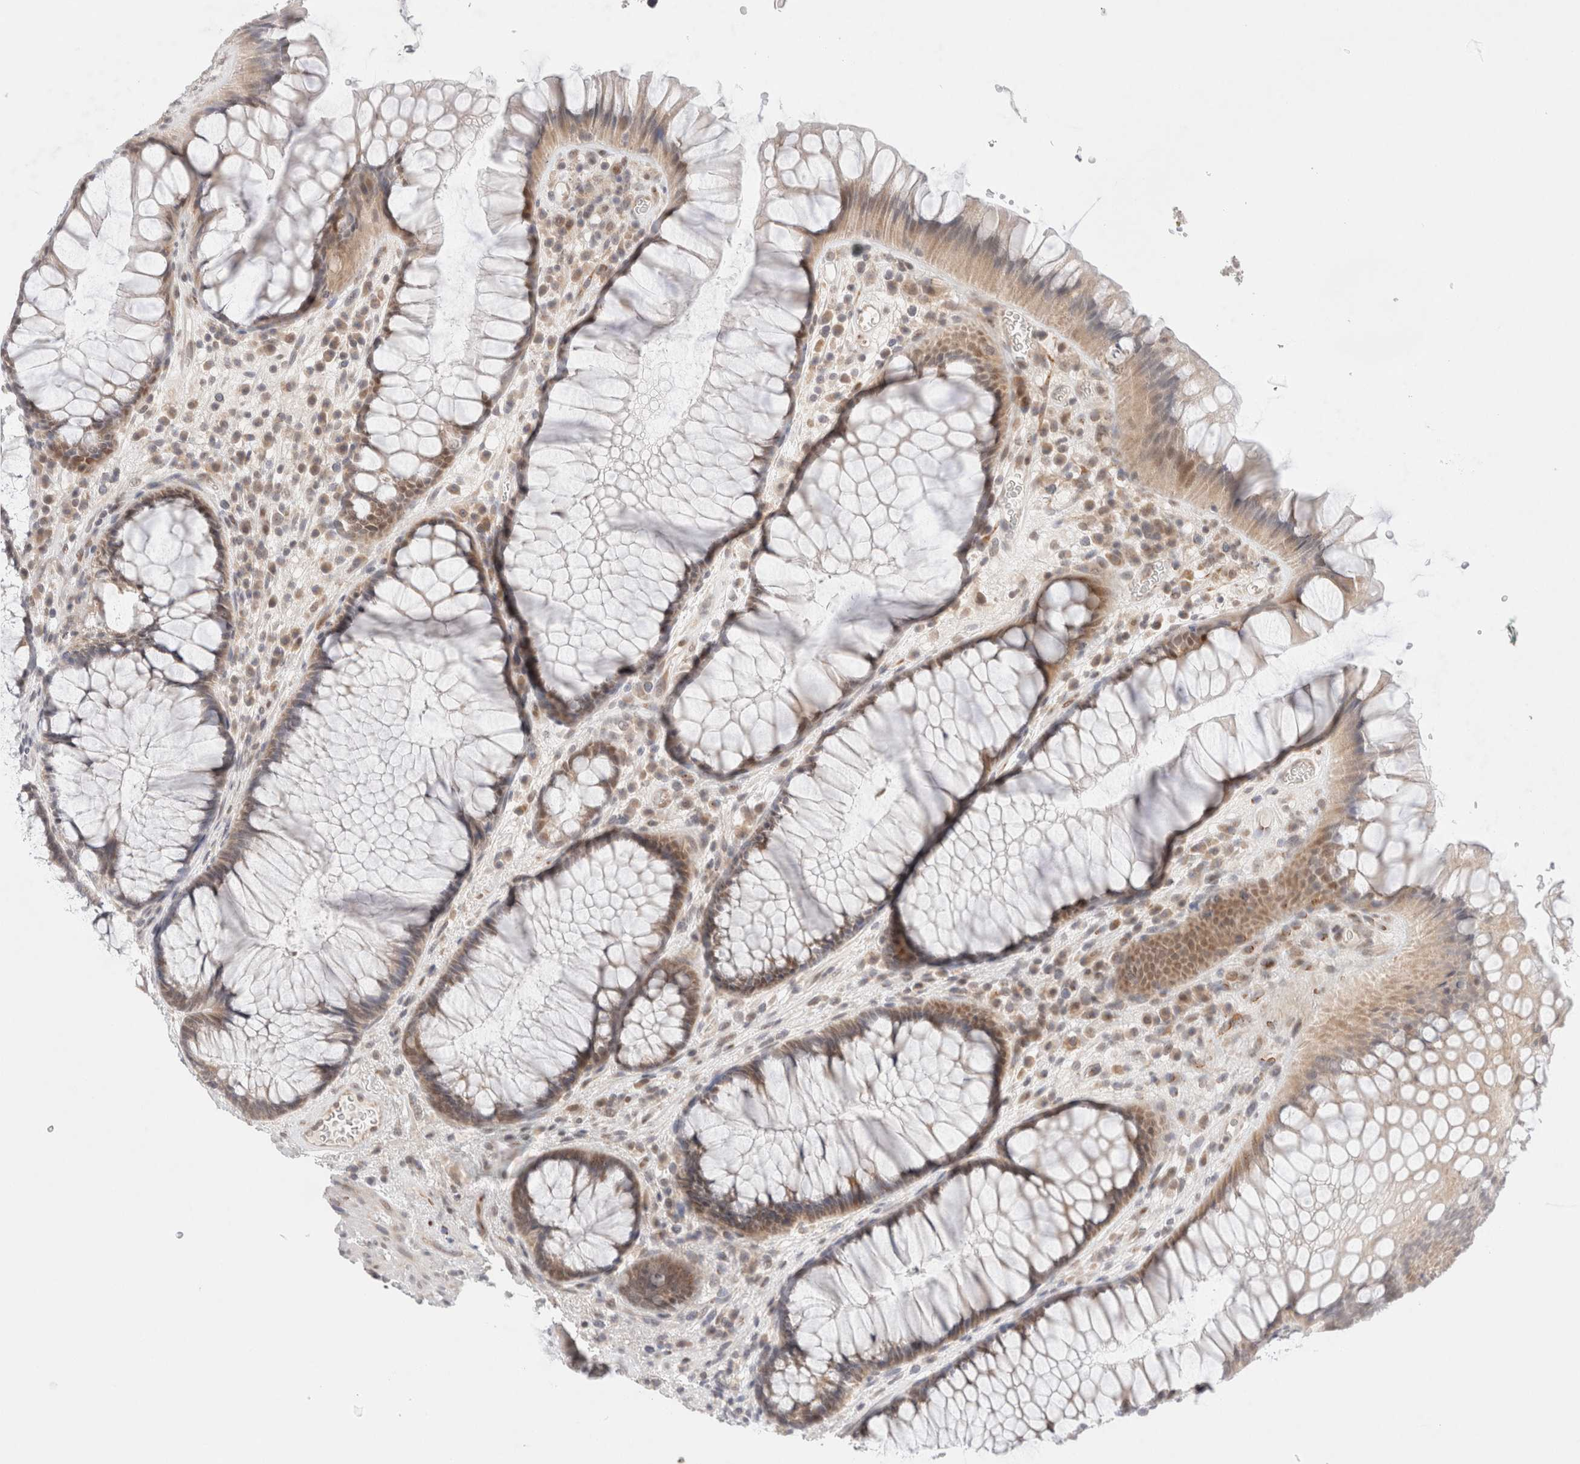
{"staining": {"intensity": "weak", "quantity": ">75%", "location": "cytoplasmic/membranous,nuclear"}, "tissue": "rectum", "cell_type": "Glandular cells", "image_type": "normal", "snomed": [{"axis": "morphology", "description": "Normal tissue, NOS"}, {"axis": "topography", "description": "Rectum"}], "caption": "High-power microscopy captured an IHC image of normal rectum, revealing weak cytoplasmic/membranous,nuclear positivity in approximately >75% of glandular cells. The staining was performed using DAB (3,3'-diaminobenzidine), with brown indicating positive protein expression. Nuclei are stained blue with hematoxylin.", "gene": "ERI3", "patient": {"sex": "male", "age": 51}}